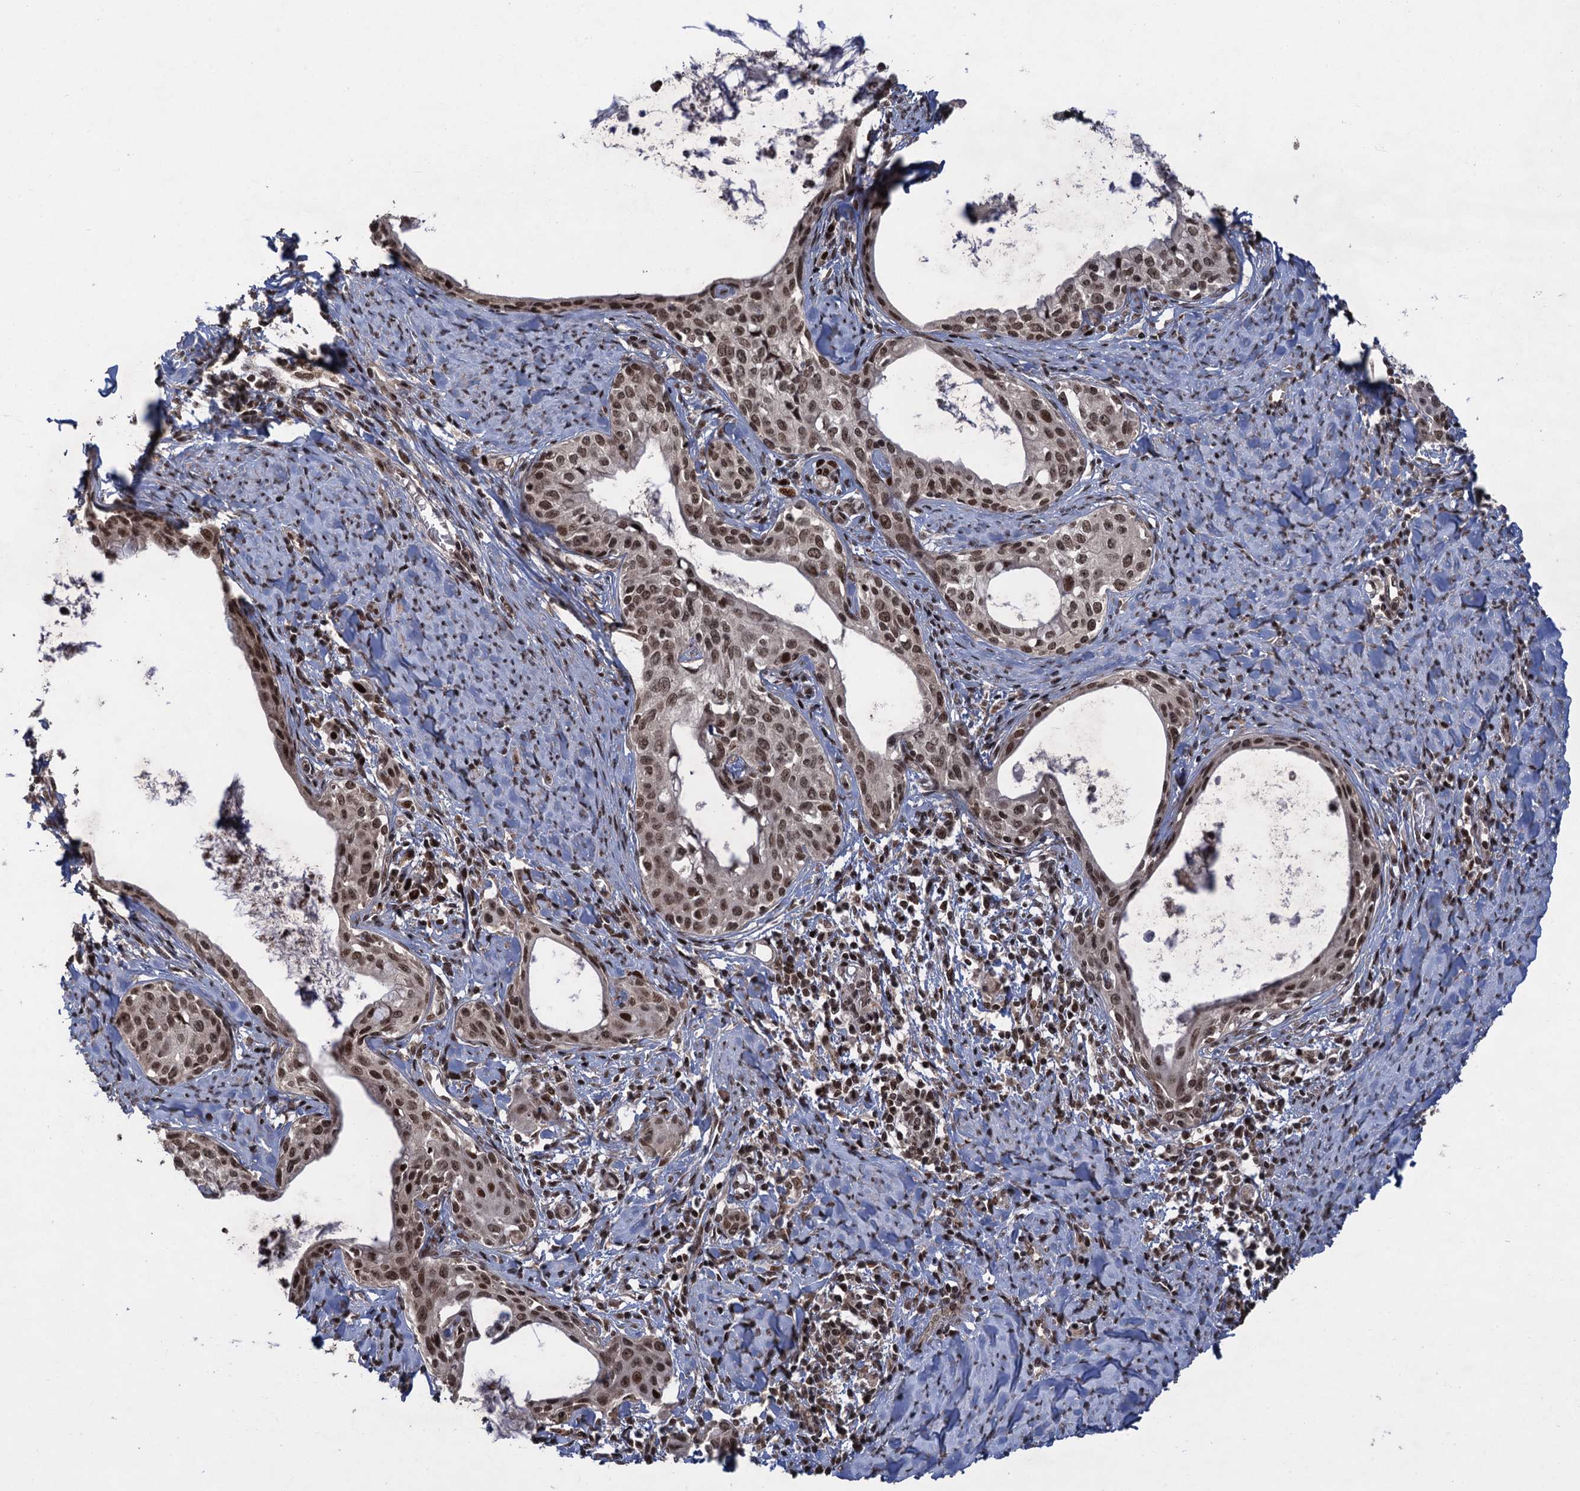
{"staining": {"intensity": "moderate", "quantity": ">75%", "location": "nuclear"}, "tissue": "cervical cancer", "cell_type": "Tumor cells", "image_type": "cancer", "snomed": [{"axis": "morphology", "description": "Squamous cell carcinoma, NOS"}, {"axis": "morphology", "description": "Adenocarcinoma, NOS"}, {"axis": "topography", "description": "Cervix"}], "caption": "The immunohistochemical stain shows moderate nuclear staining in tumor cells of cervical cancer tissue. (IHC, brightfield microscopy, high magnification).", "gene": "ZNF169", "patient": {"sex": "female", "age": 52}}